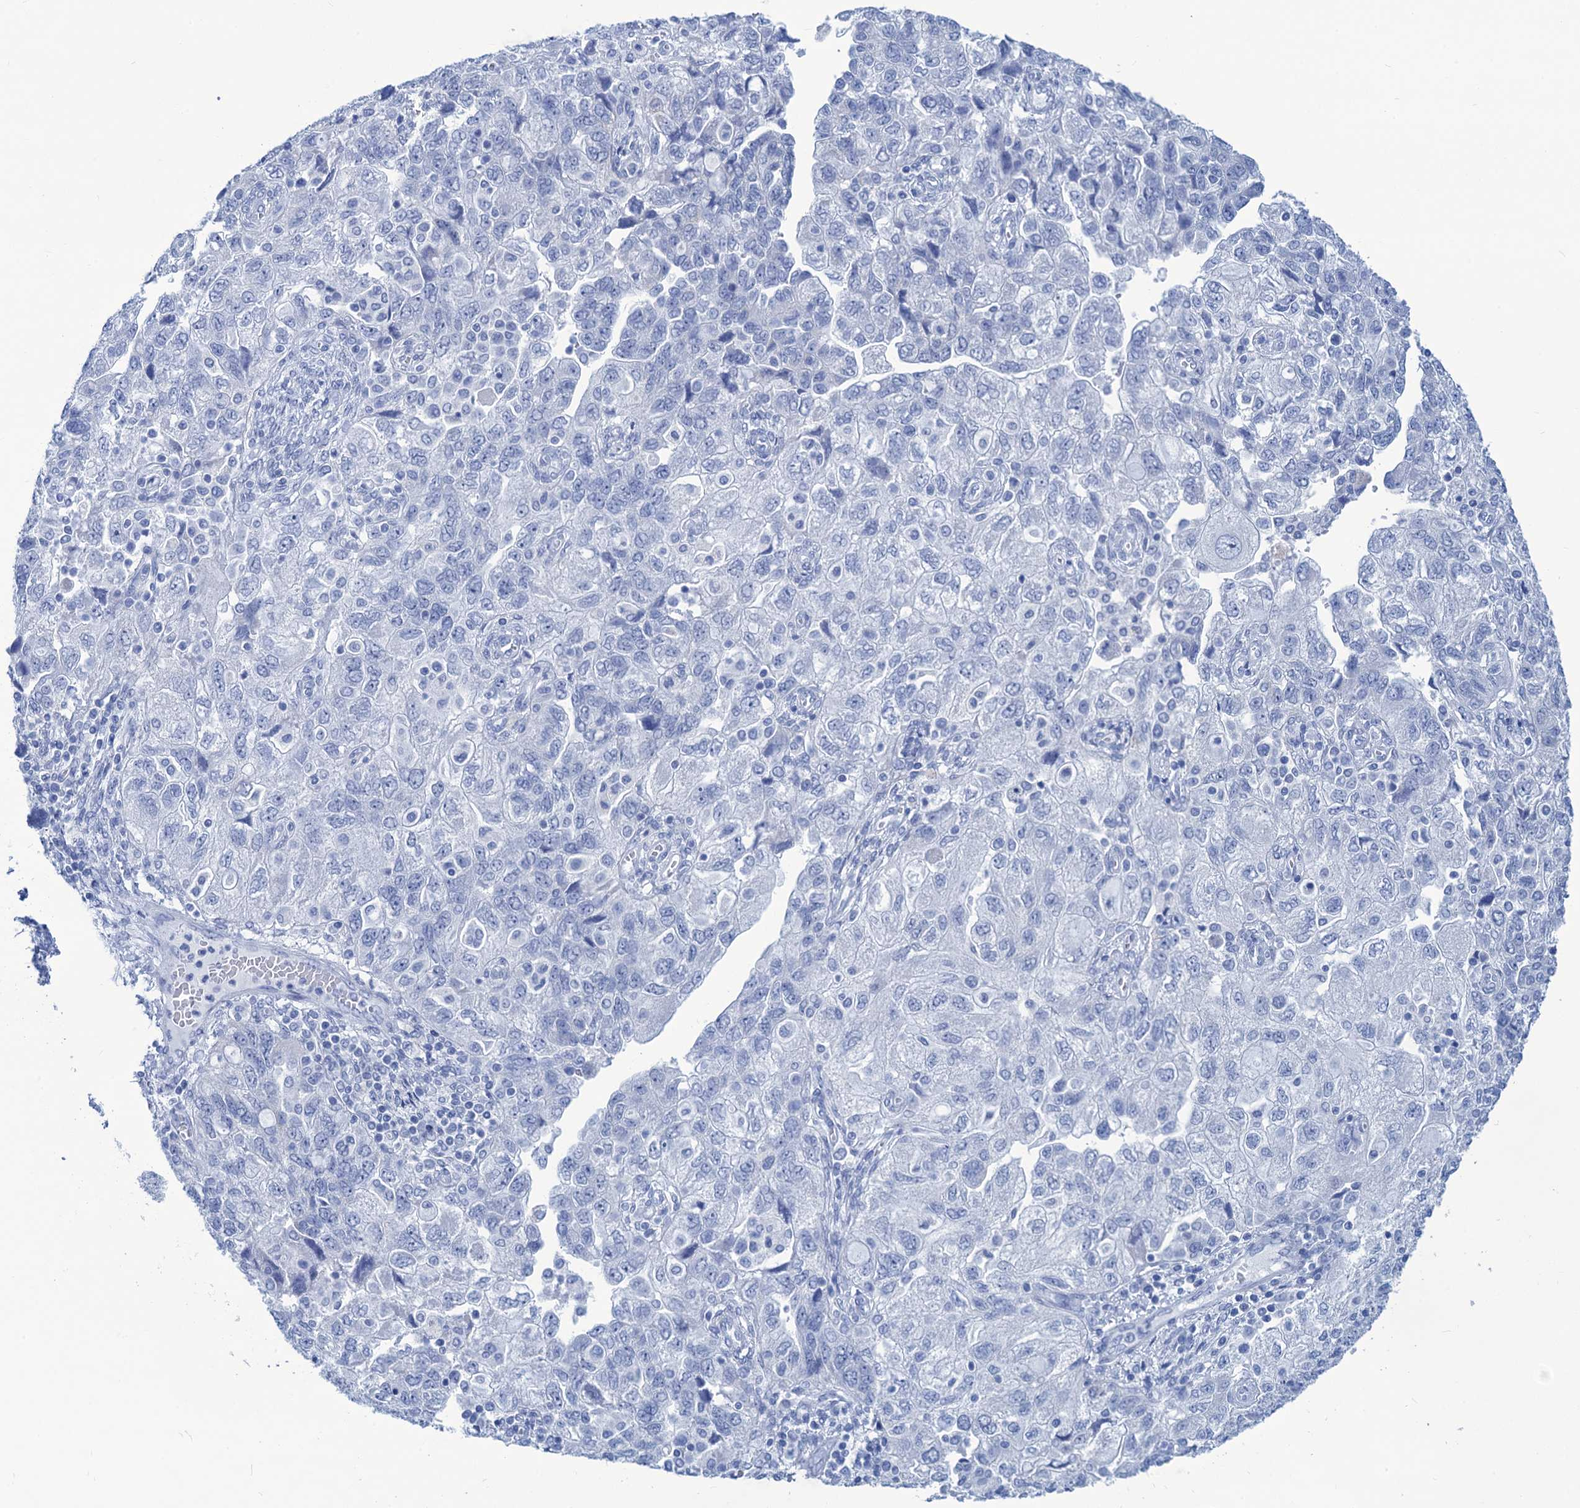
{"staining": {"intensity": "negative", "quantity": "none", "location": "none"}, "tissue": "ovarian cancer", "cell_type": "Tumor cells", "image_type": "cancer", "snomed": [{"axis": "morphology", "description": "Carcinoma, NOS"}, {"axis": "morphology", "description": "Cystadenocarcinoma, serous, NOS"}, {"axis": "topography", "description": "Ovary"}], "caption": "Immunohistochemical staining of human serous cystadenocarcinoma (ovarian) demonstrates no significant staining in tumor cells. (Immunohistochemistry (ihc), brightfield microscopy, high magnification).", "gene": "CABYR", "patient": {"sex": "female", "age": 69}}